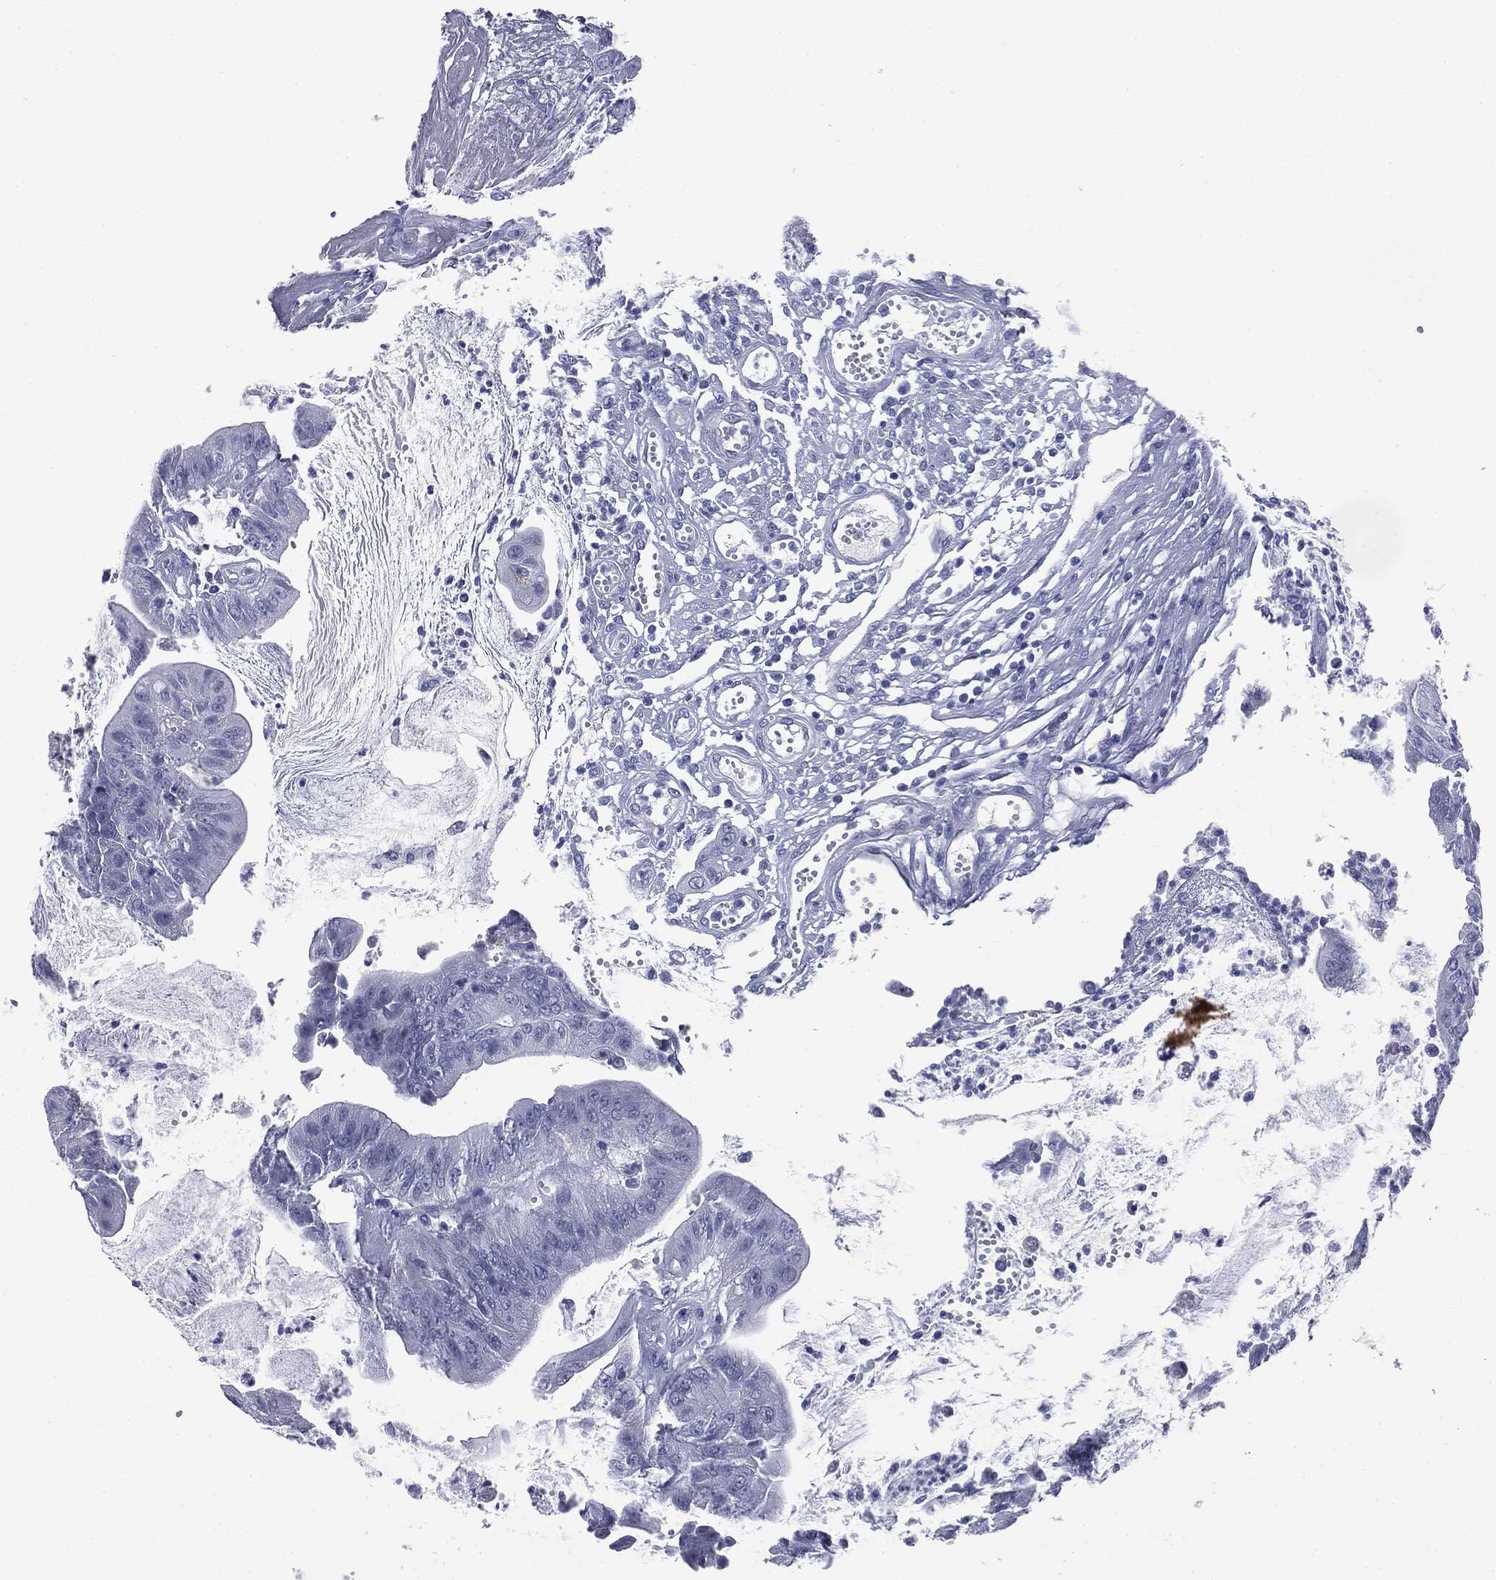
{"staining": {"intensity": "negative", "quantity": "none", "location": "none"}, "tissue": "colorectal cancer", "cell_type": "Tumor cells", "image_type": "cancer", "snomed": [{"axis": "morphology", "description": "Adenocarcinoma, NOS"}, {"axis": "topography", "description": "Colon"}], "caption": "Immunohistochemistry photomicrograph of neoplastic tissue: human colorectal cancer (adenocarcinoma) stained with DAB (3,3'-diaminobenzidine) displays no significant protein staining in tumor cells.", "gene": "ATP2A1", "patient": {"sex": "female", "age": 69}}